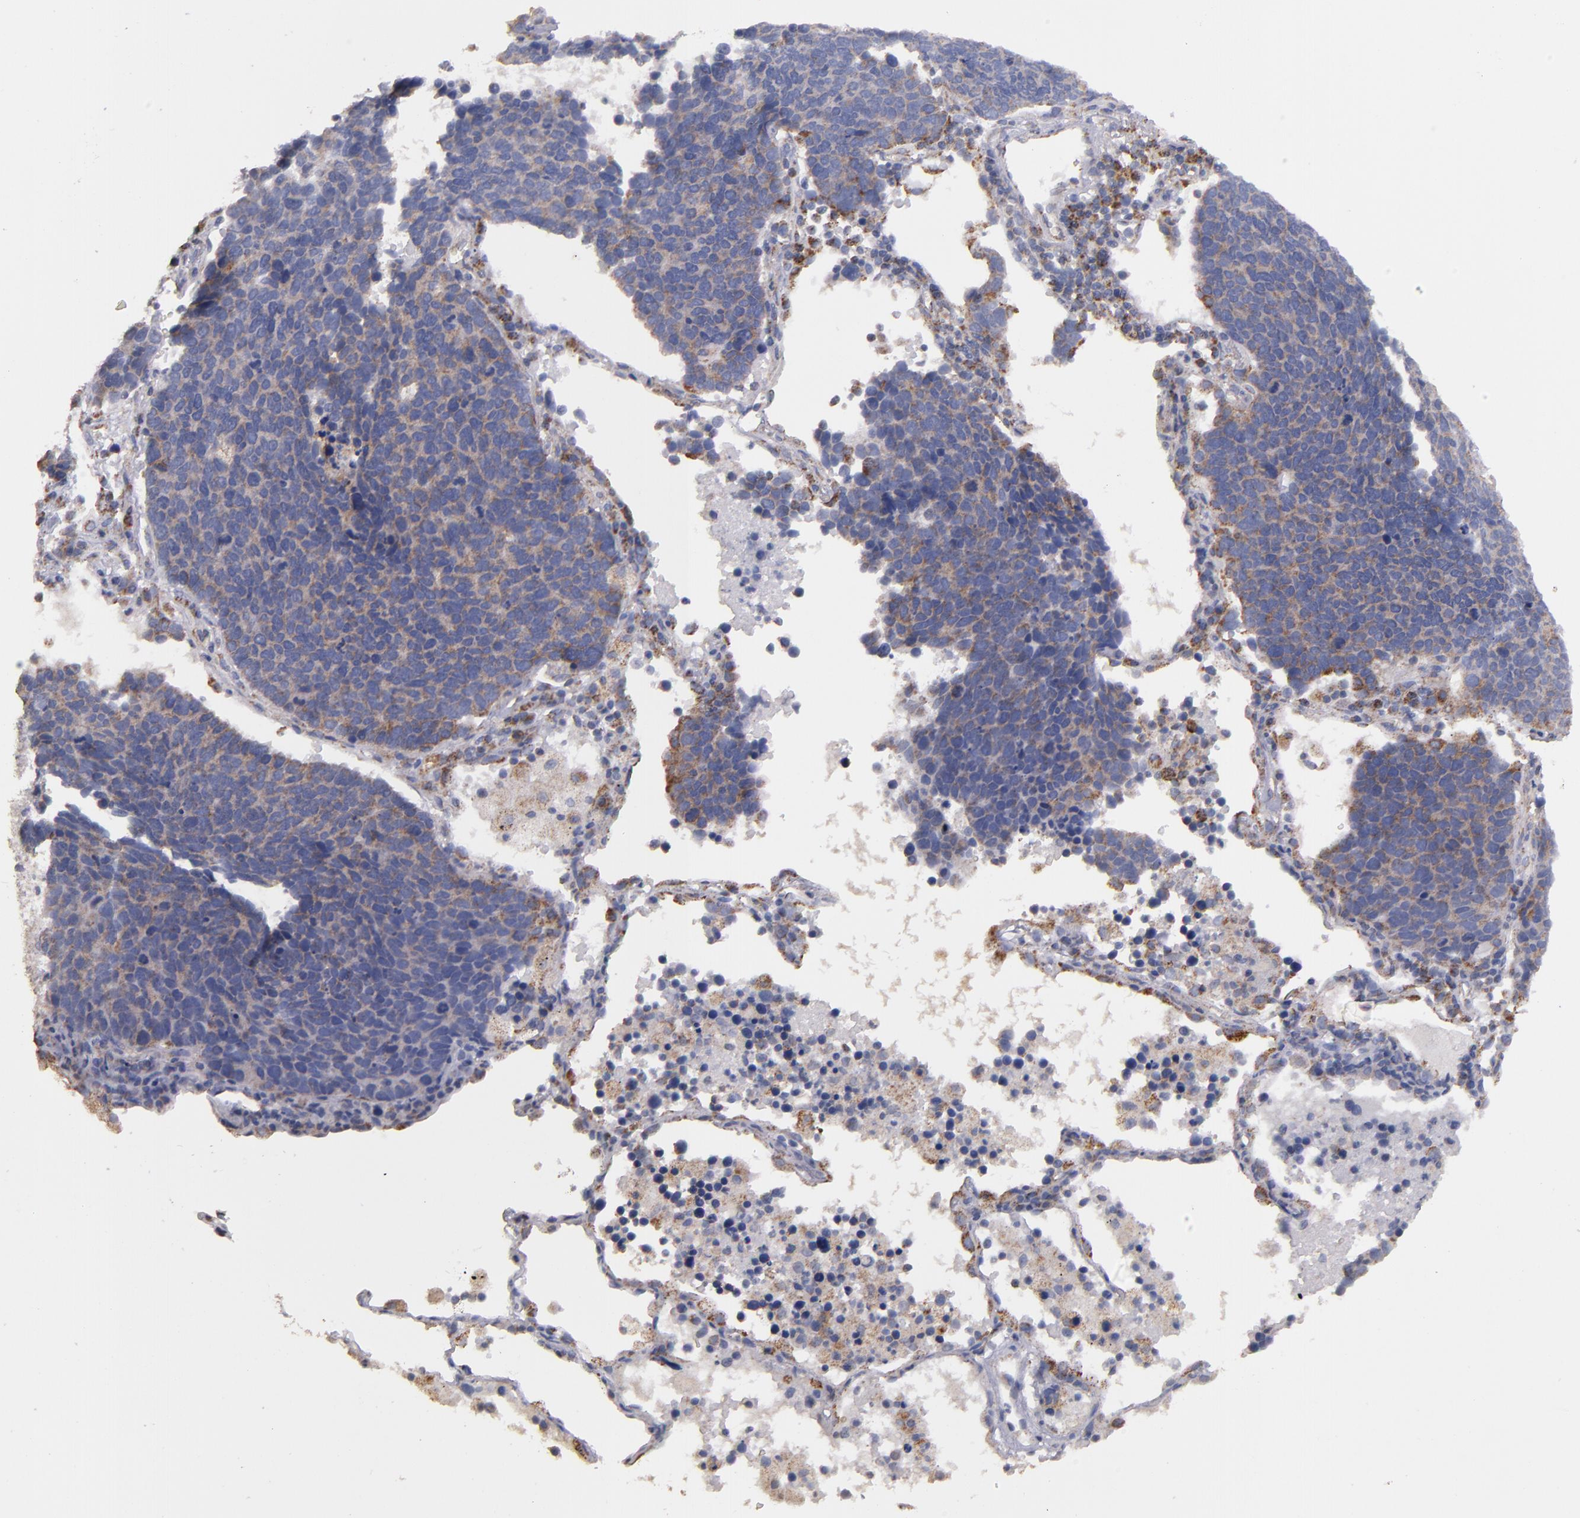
{"staining": {"intensity": "weak", "quantity": ">75%", "location": "cytoplasmic/membranous"}, "tissue": "lung cancer", "cell_type": "Tumor cells", "image_type": "cancer", "snomed": [{"axis": "morphology", "description": "Neoplasm, malignant, NOS"}, {"axis": "topography", "description": "Lung"}], "caption": "The photomicrograph demonstrates immunohistochemical staining of neoplasm (malignant) (lung). There is weak cytoplasmic/membranous staining is identified in approximately >75% of tumor cells. The protein of interest is stained brown, and the nuclei are stained in blue (DAB IHC with brightfield microscopy, high magnification).", "gene": "CLTA", "patient": {"sex": "female", "age": 75}}